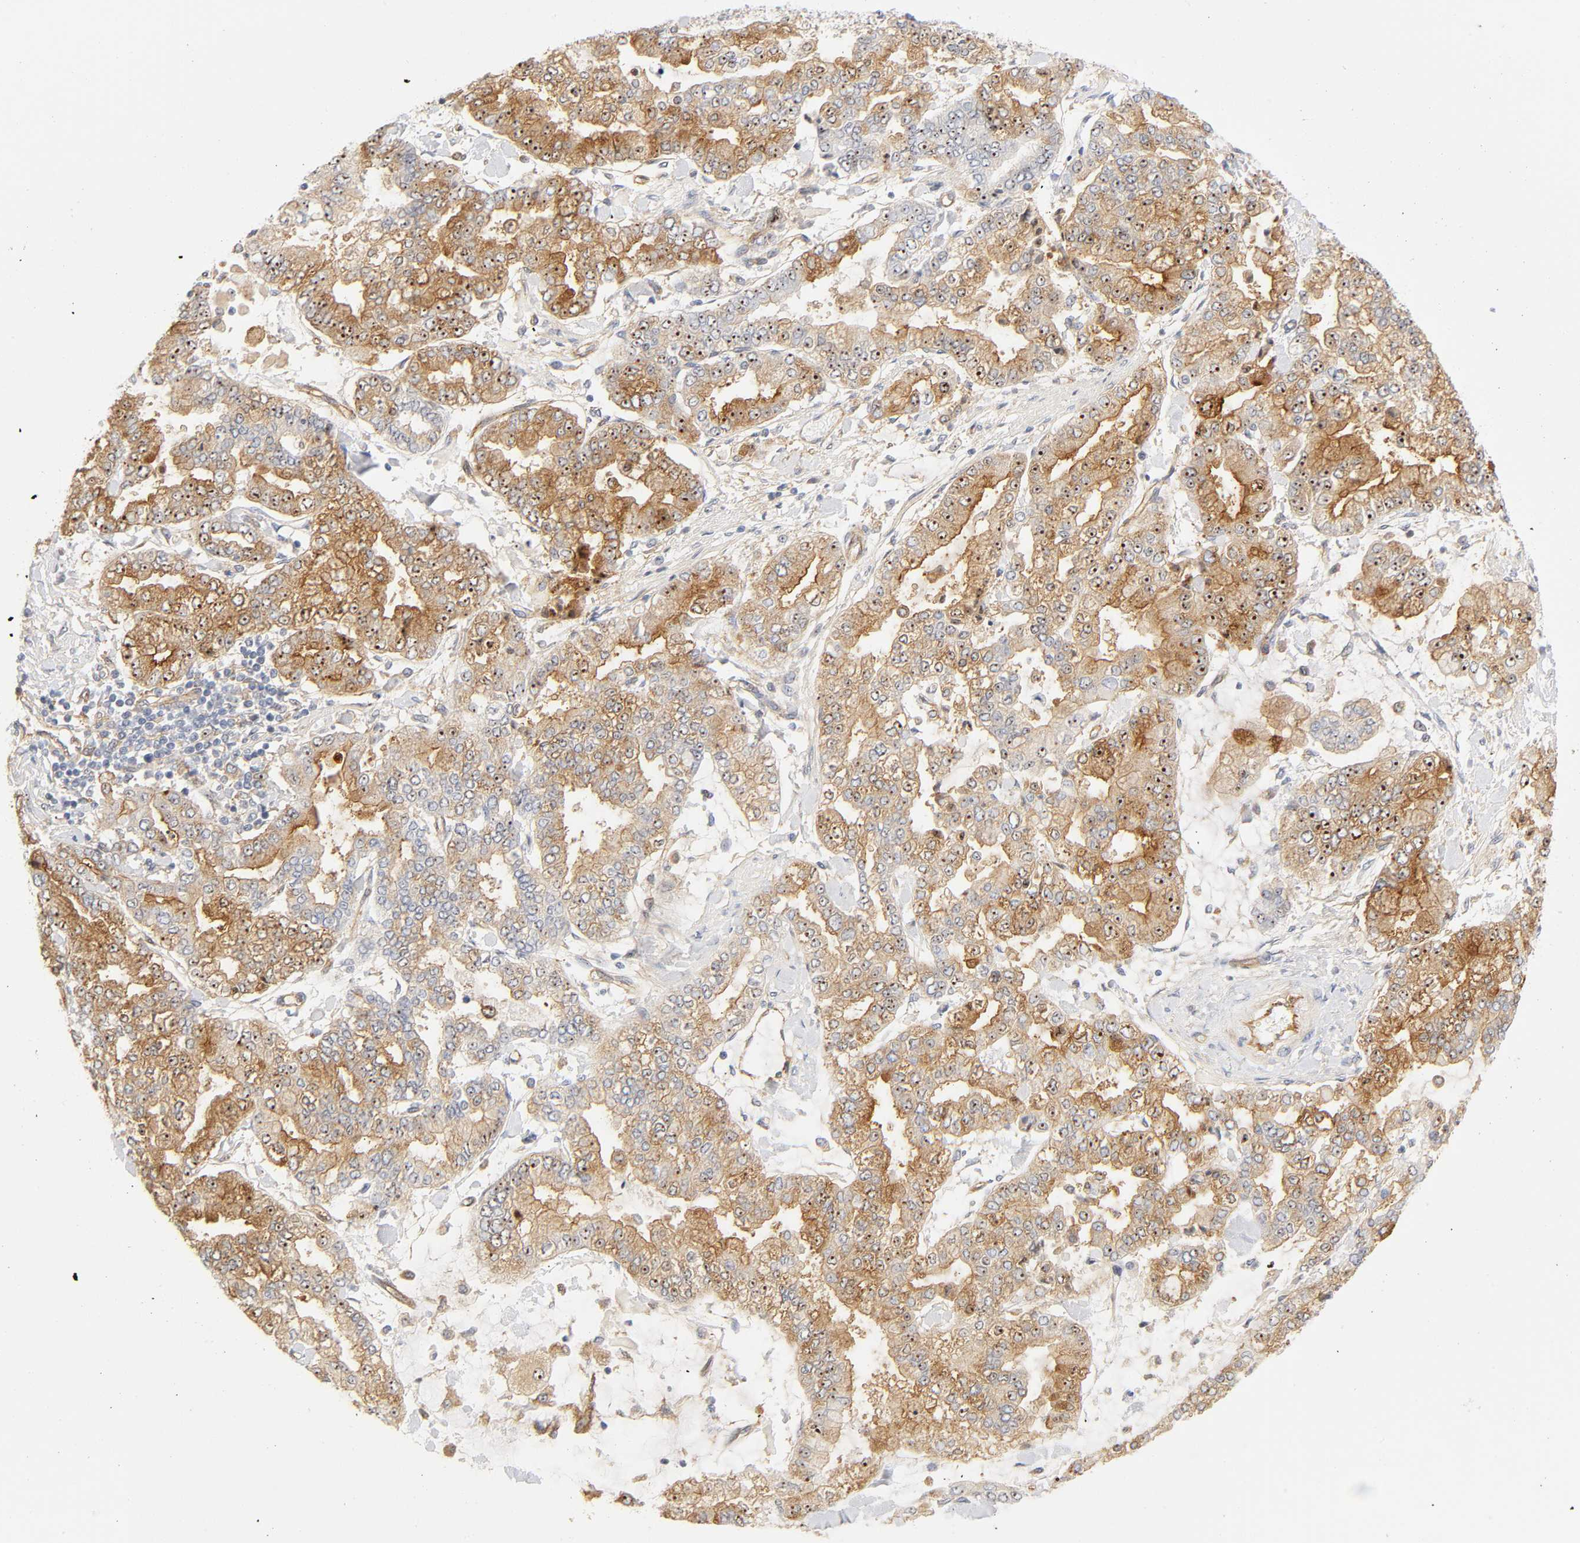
{"staining": {"intensity": "strong", "quantity": ">75%", "location": "cytoplasmic/membranous,nuclear"}, "tissue": "stomach cancer", "cell_type": "Tumor cells", "image_type": "cancer", "snomed": [{"axis": "morphology", "description": "Normal tissue, NOS"}, {"axis": "morphology", "description": "Adenocarcinoma, NOS"}, {"axis": "topography", "description": "Stomach, upper"}, {"axis": "topography", "description": "Stomach"}], "caption": "The photomicrograph reveals a brown stain indicating the presence of a protein in the cytoplasmic/membranous and nuclear of tumor cells in stomach adenocarcinoma.", "gene": "PLD1", "patient": {"sex": "male", "age": 76}}